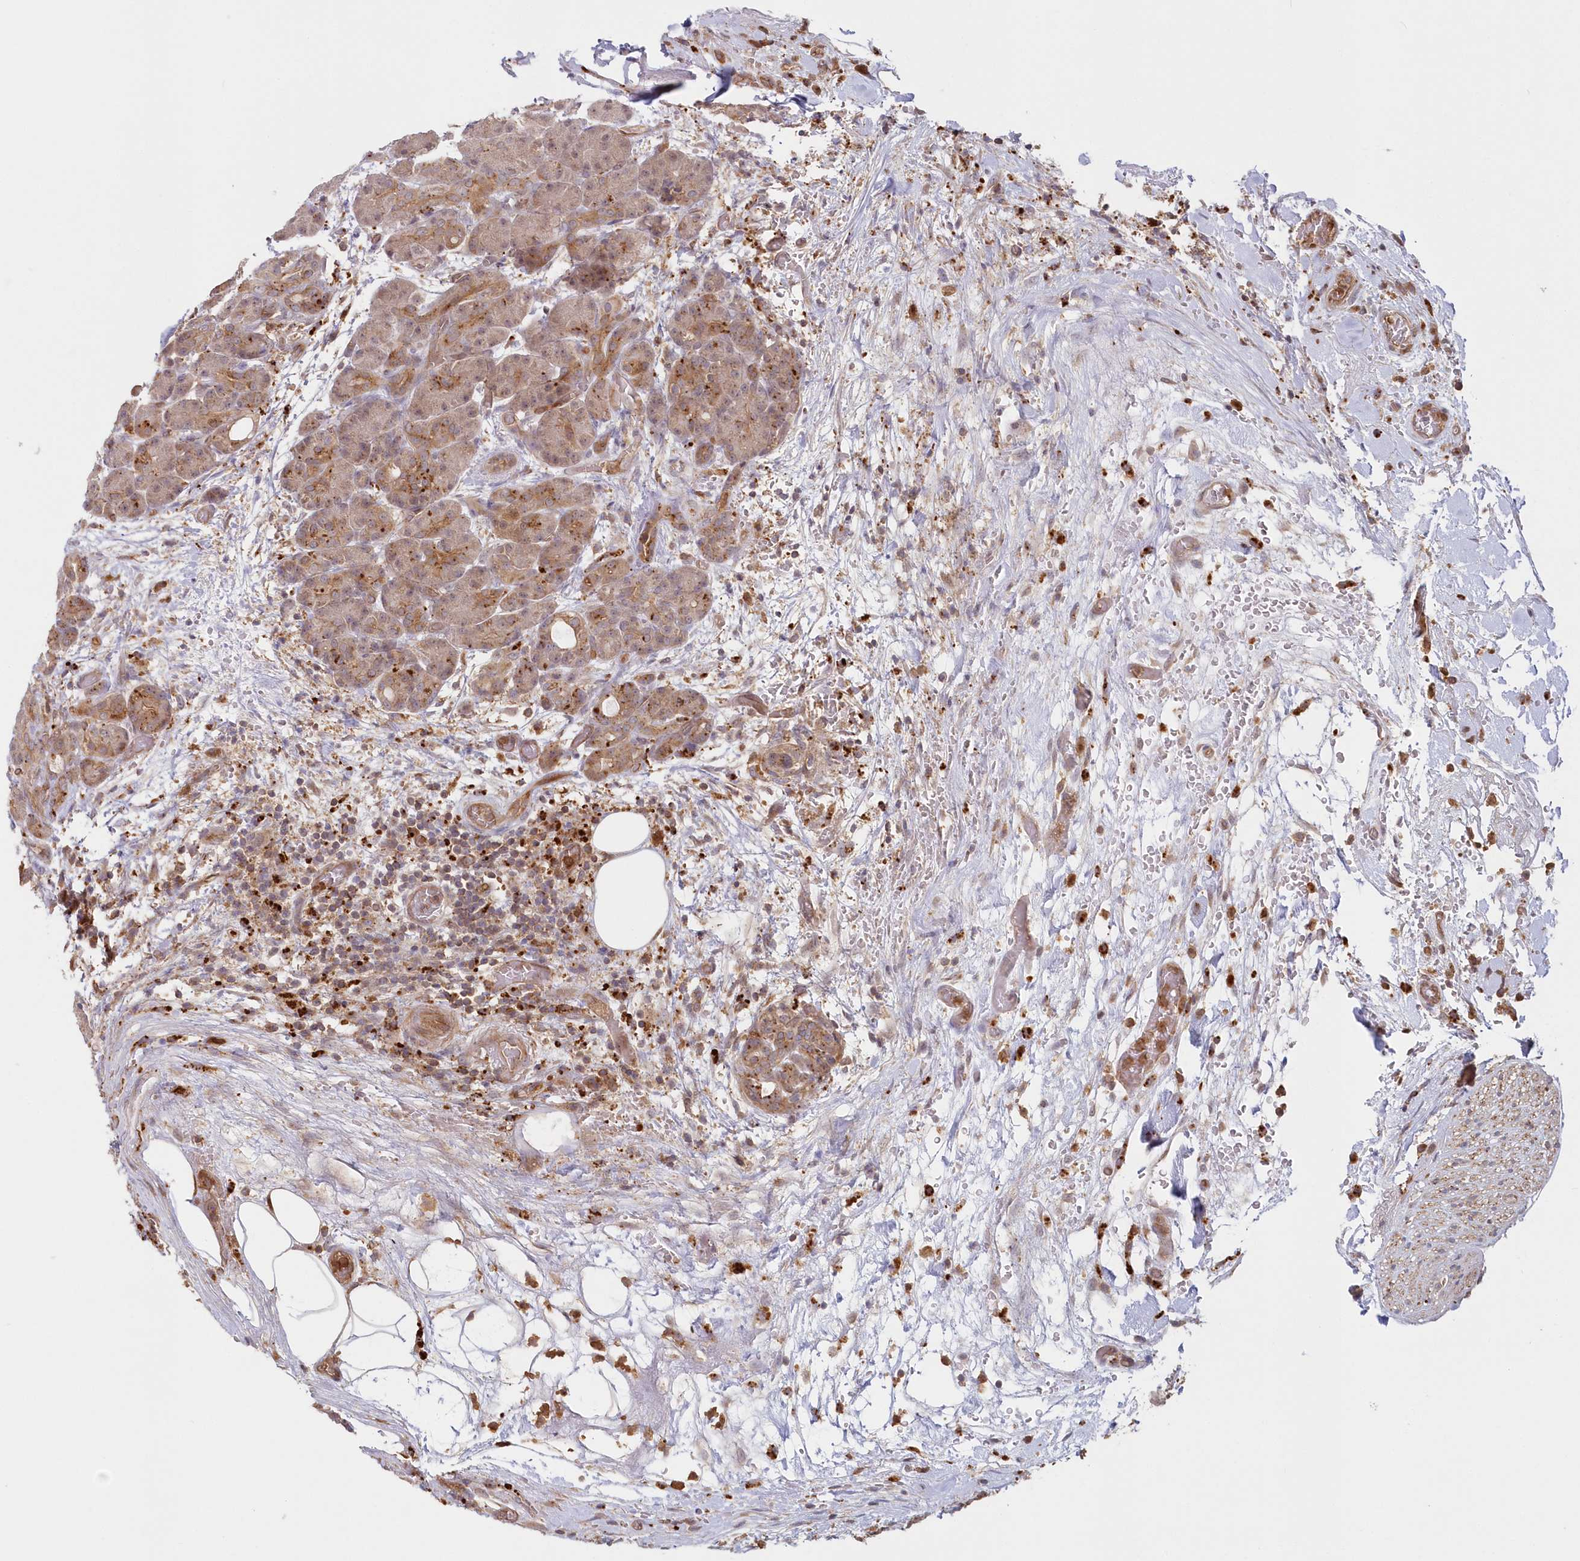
{"staining": {"intensity": "moderate", "quantity": "25%-75%", "location": "cytoplasmic/membranous"}, "tissue": "pancreas", "cell_type": "Exocrine glandular cells", "image_type": "normal", "snomed": [{"axis": "morphology", "description": "Normal tissue, NOS"}, {"axis": "topography", "description": "Pancreas"}], "caption": "An immunohistochemistry (IHC) histopathology image of normal tissue is shown. Protein staining in brown highlights moderate cytoplasmic/membranous positivity in pancreas within exocrine glandular cells.", "gene": "GBE1", "patient": {"sex": "male", "age": 63}}